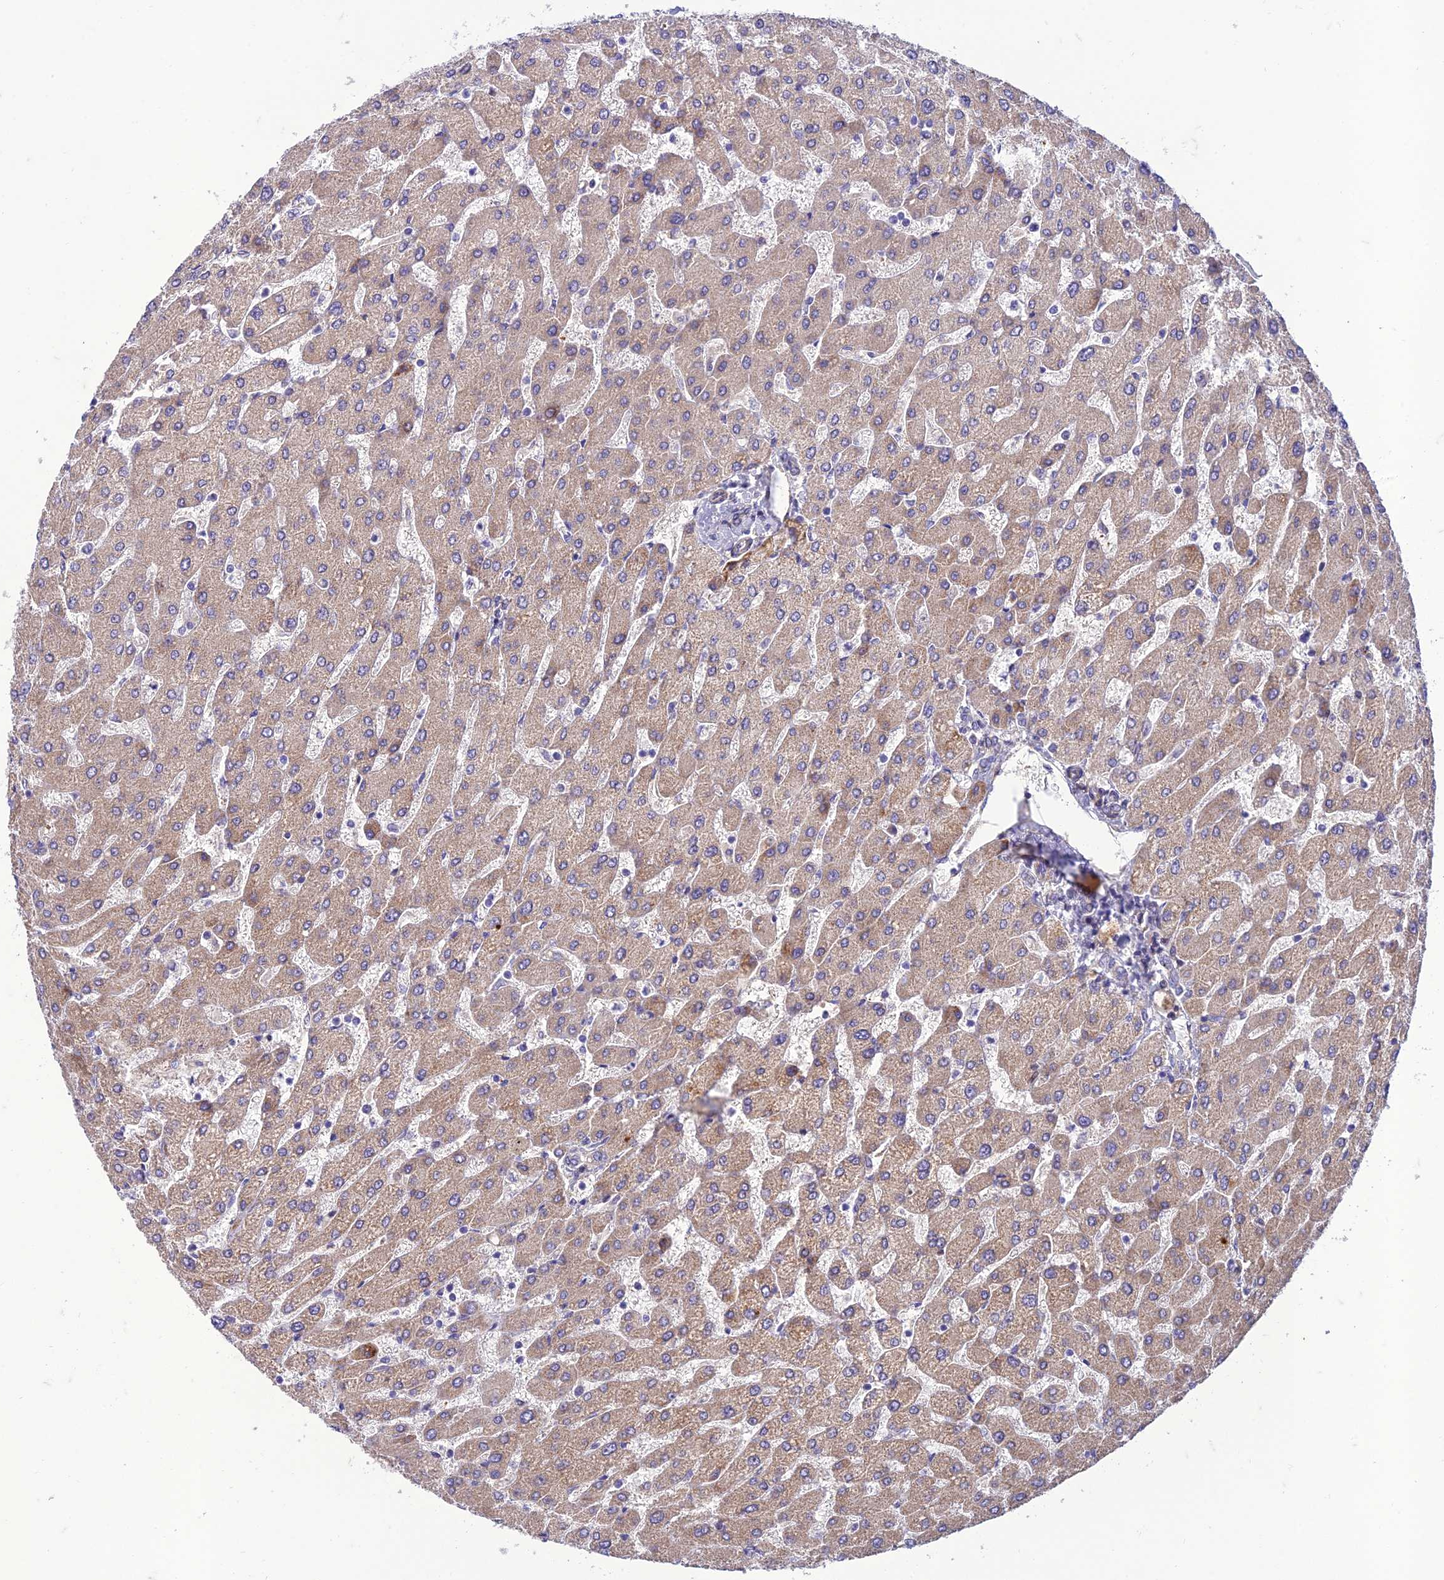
{"staining": {"intensity": "negative", "quantity": "none", "location": "none"}, "tissue": "liver", "cell_type": "Cholangiocytes", "image_type": "normal", "snomed": [{"axis": "morphology", "description": "Normal tissue, NOS"}, {"axis": "topography", "description": "Liver"}], "caption": "DAB immunohistochemical staining of normal human liver reveals no significant expression in cholangiocytes. (DAB (3,3'-diaminobenzidine) immunohistochemistry (IHC) with hematoxylin counter stain).", "gene": "SEL1L3", "patient": {"sex": "male", "age": 55}}